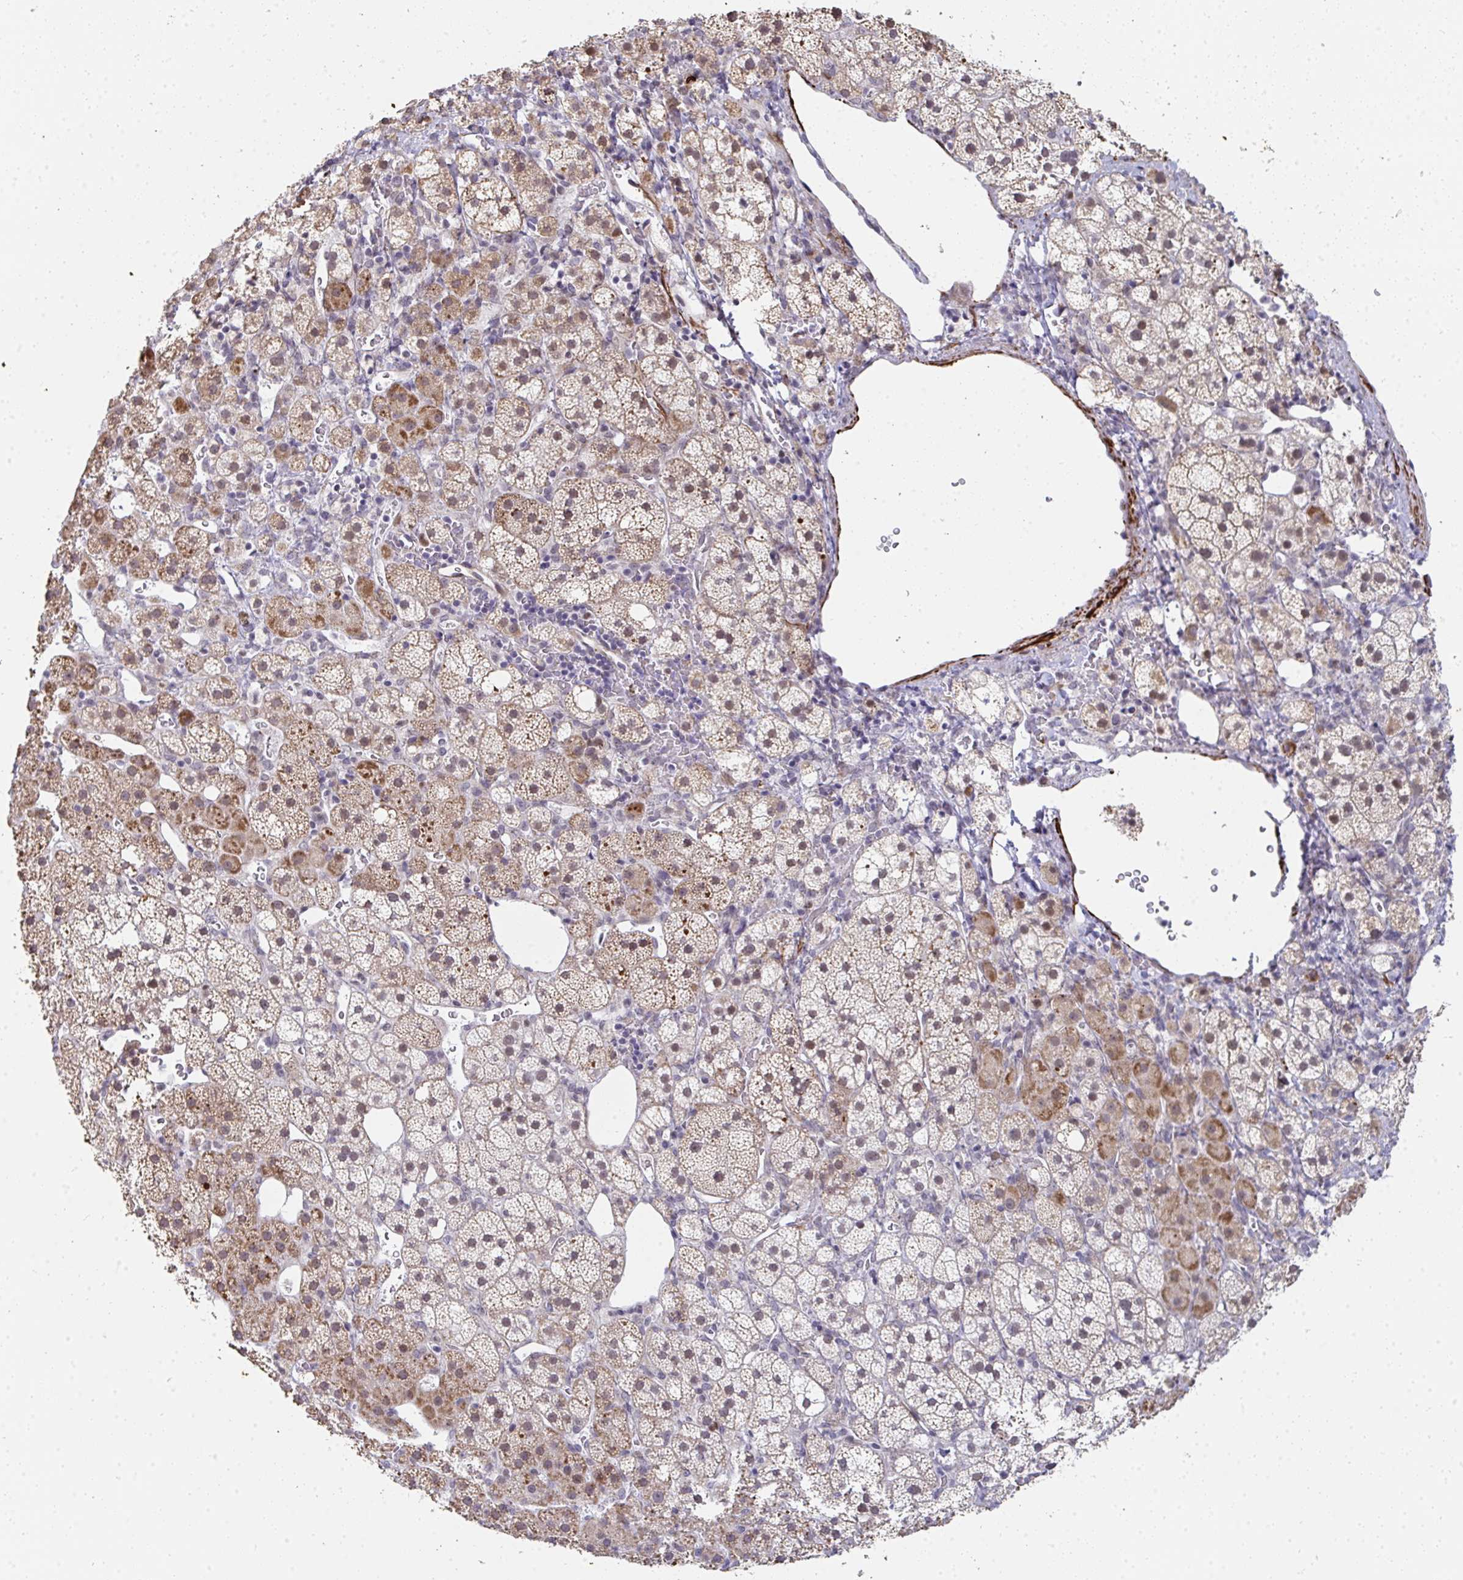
{"staining": {"intensity": "moderate", "quantity": "25%-75%", "location": "cytoplasmic/membranous"}, "tissue": "adrenal gland", "cell_type": "Glandular cells", "image_type": "normal", "snomed": [{"axis": "morphology", "description": "Normal tissue, NOS"}, {"axis": "topography", "description": "Adrenal gland"}], "caption": "Adrenal gland stained with DAB immunohistochemistry displays medium levels of moderate cytoplasmic/membranous expression in about 25%-75% of glandular cells.", "gene": "GINS2", "patient": {"sex": "male", "age": 53}}